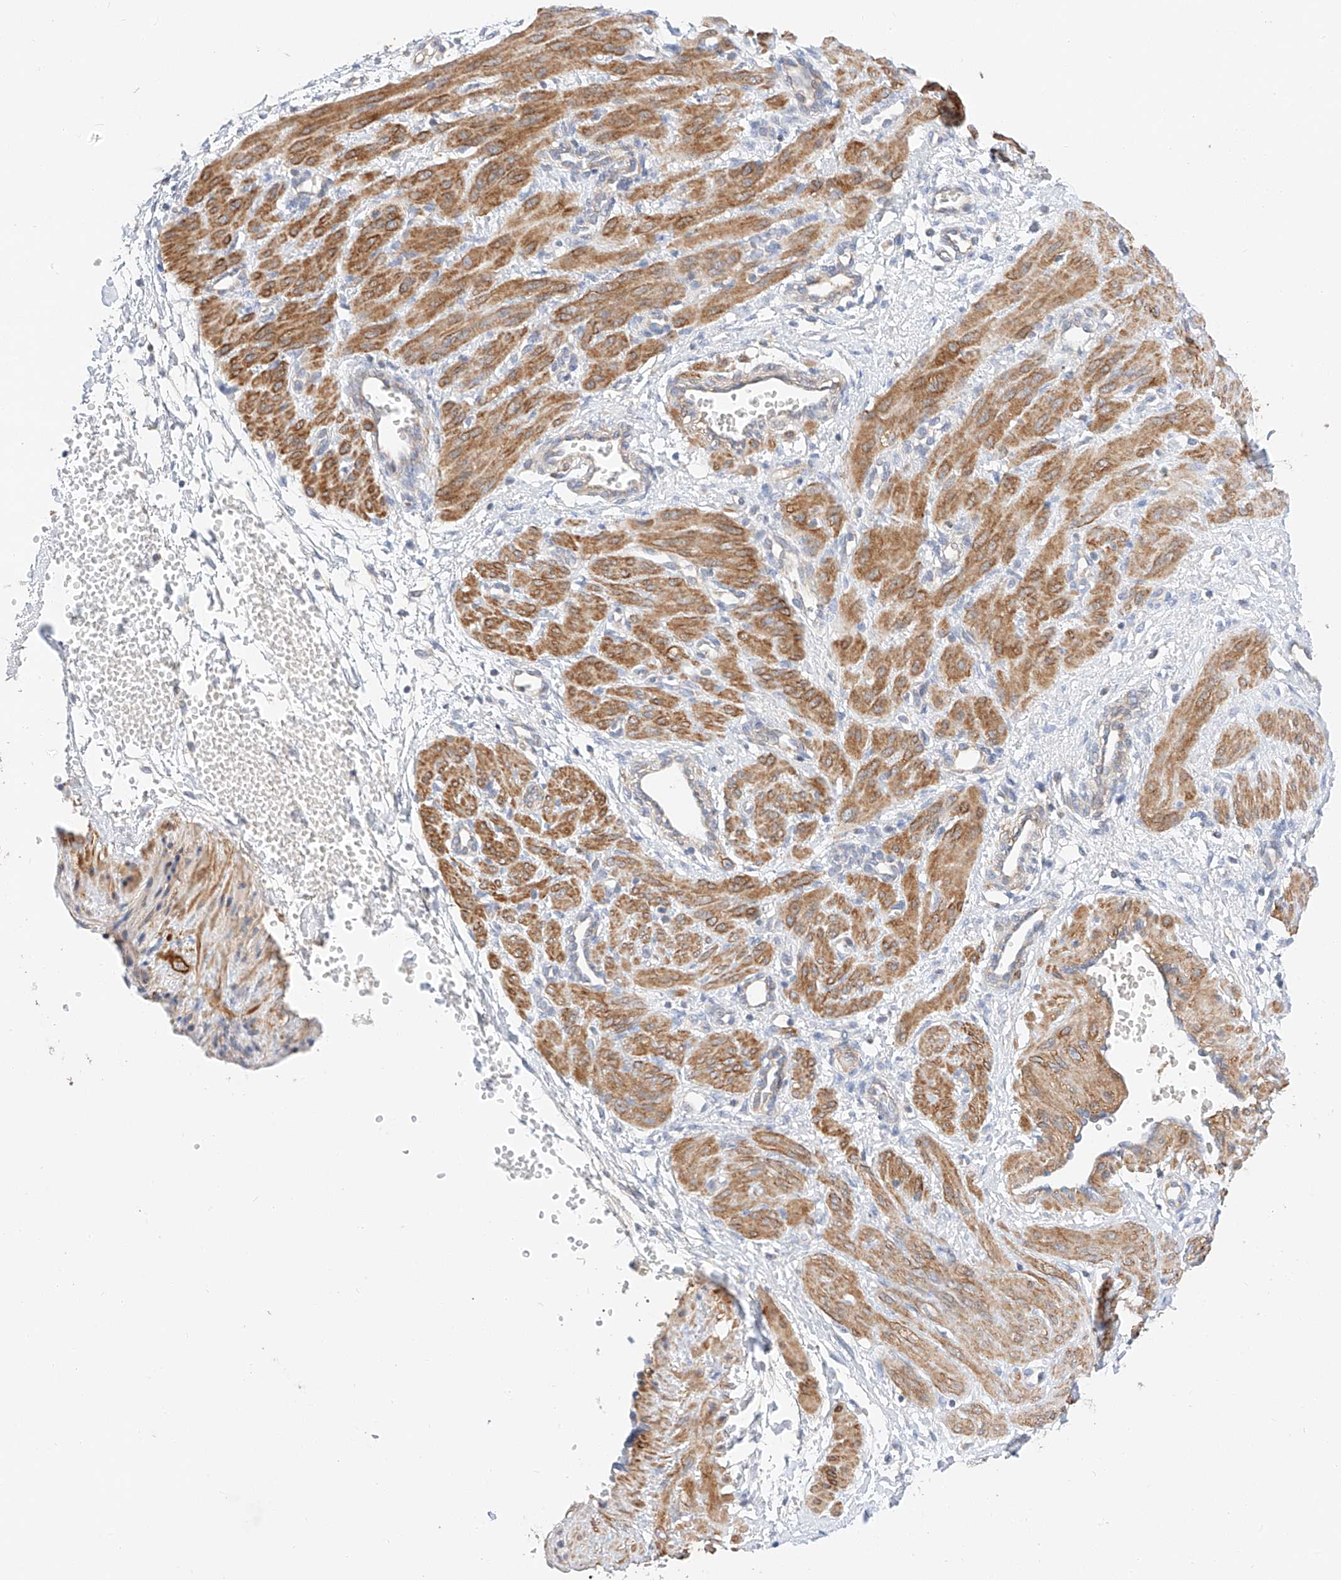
{"staining": {"intensity": "moderate", "quantity": ">75%", "location": "cytoplasmic/membranous"}, "tissue": "smooth muscle", "cell_type": "Smooth muscle cells", "image_type": "normal", "snomed": [{"axis": "morphology", "description": "Normal tissue, NOS"}, {"axis": "topography", "description": "Endometrium"}], "caption": "IHC photomicrograph of benign smooth muscle: human smooth muscle stained using IHC reveals medium levels of moderate protein expression localized specifically in the cytoplasmic/membranous of smooth muscle cells, appearing as a cytoplasmic/membranous brown color.", "gene": "C6orf118", "patient": {"sex": "female", "age": 33}}